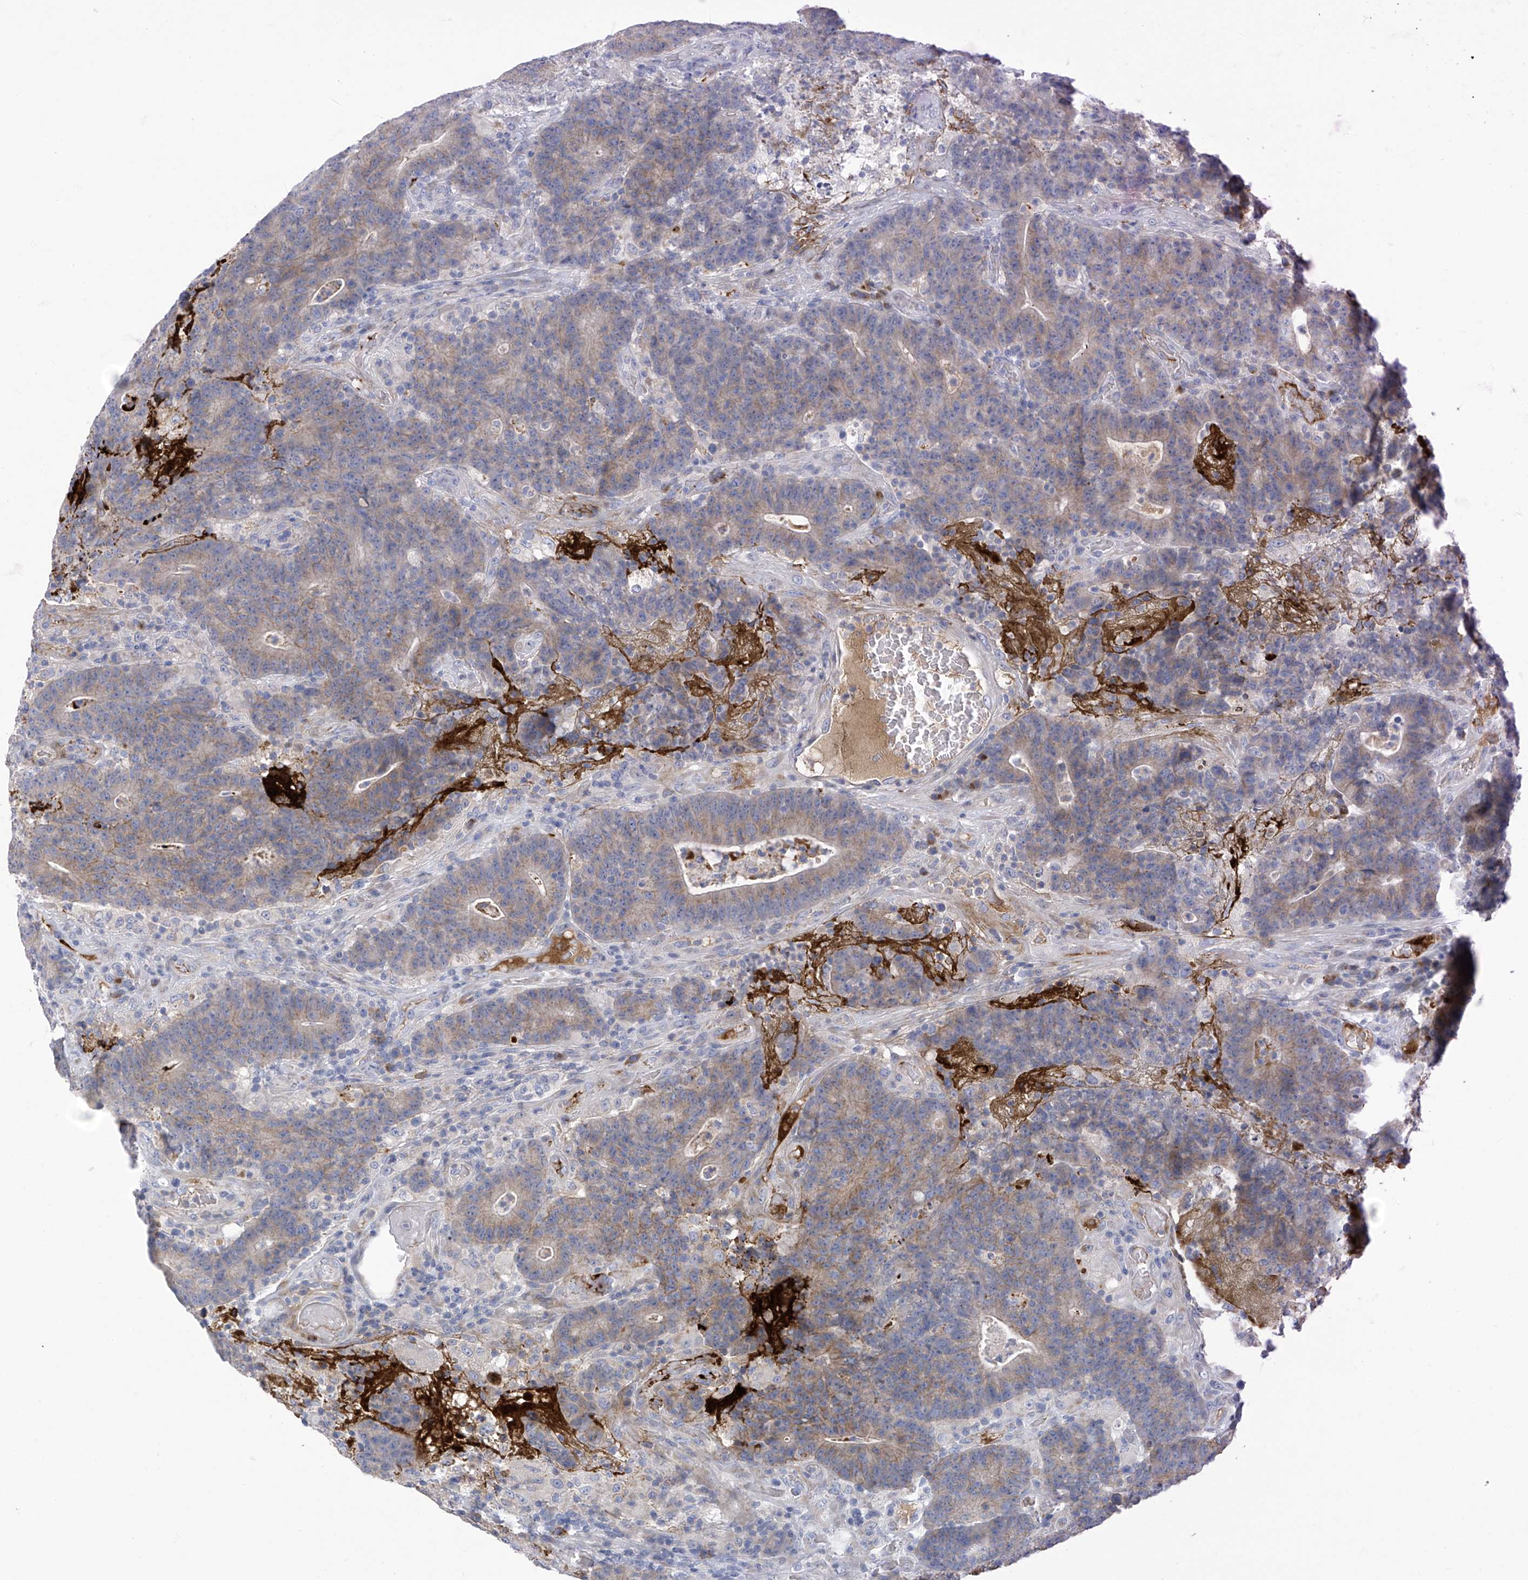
{"staining": {"intensity": "moderate", "quantity": "25%-75%", "location": "cytoplasmic/membranous"}, "tissue": "colorectal cancer", "cell_type": "Tumor cells", "image_type": "cancer", "snomed": [{"axis": "morphology", "description": "Normal tissue, NOS"}, {"axis": "morphology", "description": "Adenocarcinoma, NOS"}, {"axis": "topography", "description": "Colon"}], "caption": "Adenocarcinoma (colorectal) tissue demonstrates moderate cytoplasmic/membranous expression in approximately 25%-75% of tumor cells, visualized by immunohistochemistry. The staining is performed using DAB (3,3'-diaminobenzidine) brown chromogen to label protein expression. The nuclei are counter-stained blue using hematoxylin.", "gene": "SLCO4A1", "patient": {"sex": "female", "age": 75}}